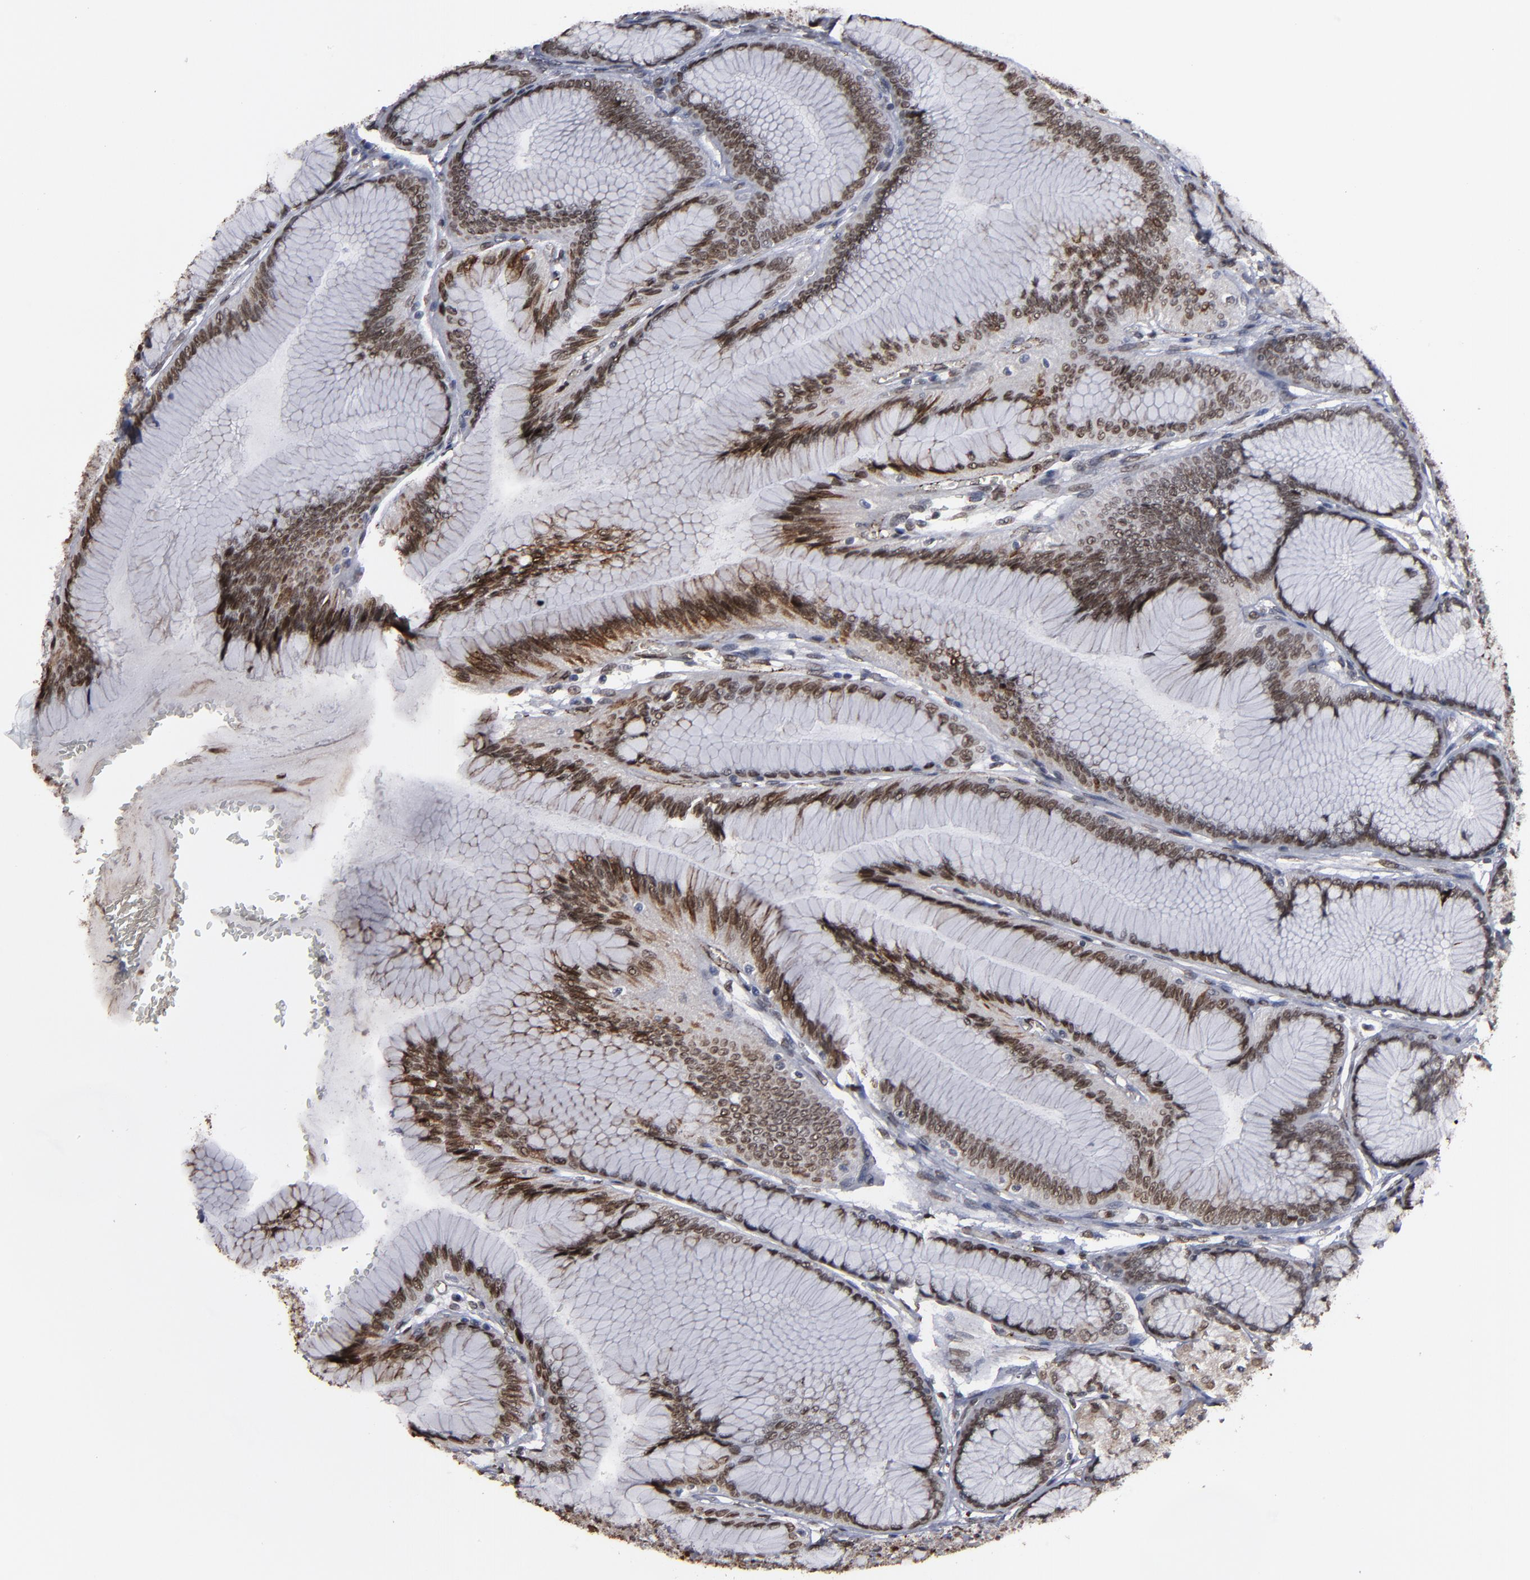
{"staining": {"intensity": "strong", "quantity": ">75%", "location": "nuclear"}, "tissue": "stomach", "cell_type": "Glandular cells", "image_type": "normal", "snomed": [{"axis": "morphology", "description": "Normal tissue, NOS"}, {"axis": "morphology", "description": "Adenocarcinoma, NOS"}, {"axis": "topography", "description": "Stomach"}, {"axis": "topography", "description": "Stomach, lower"}], "caption": "Unremarkable stomach exhibits strong nuclear positivity in about >75% of glandular cells (brown staining indicates protein expression, while blue staining denotes nuclei)..", "gene": "BAZ1A", "patient": {"sex": "female", "age": 65}}